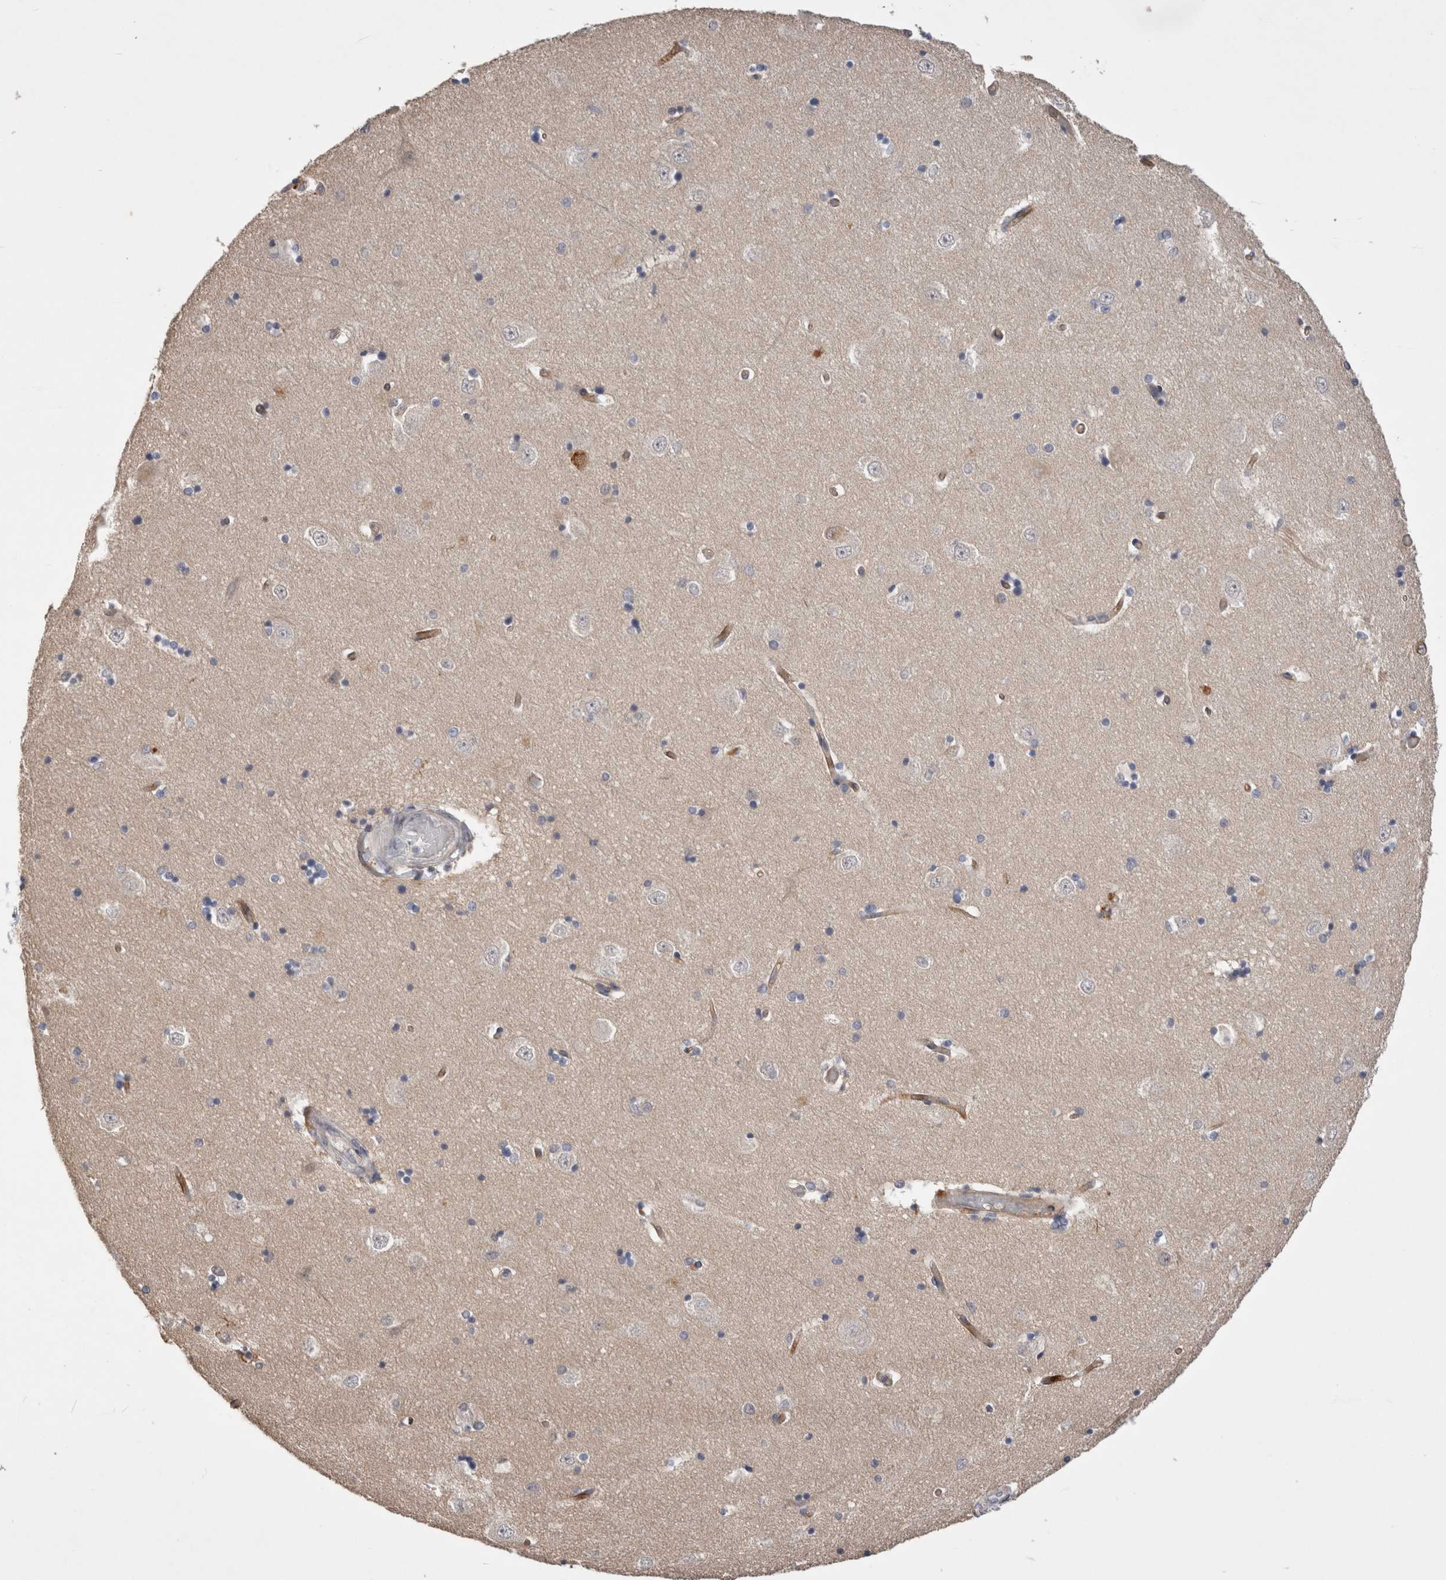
{"staining": {"intensity": "weak", "quantity": "<25%", "location": "cytoplasmic/membranous"}, "tissue": "hippocampus", "cell_type": "Glial cells", "image_type": "normal", "snomed": [{"axis": "morphology", "description": "Normal tissue, NOS"}, {"axis": "topography", "description": "Hippocampus"}], "caption": "Glial cells are negative for brown protein staining in normal hippocampus. Brightfield microscopy of immunohistochemistry stained with DAB (3,3'-diaminobenzidine) (brown) and hematoxylin (blue), captured at high magnification.", "gene": "CERS3", "patient": {"sex": "male", "age": 45}}